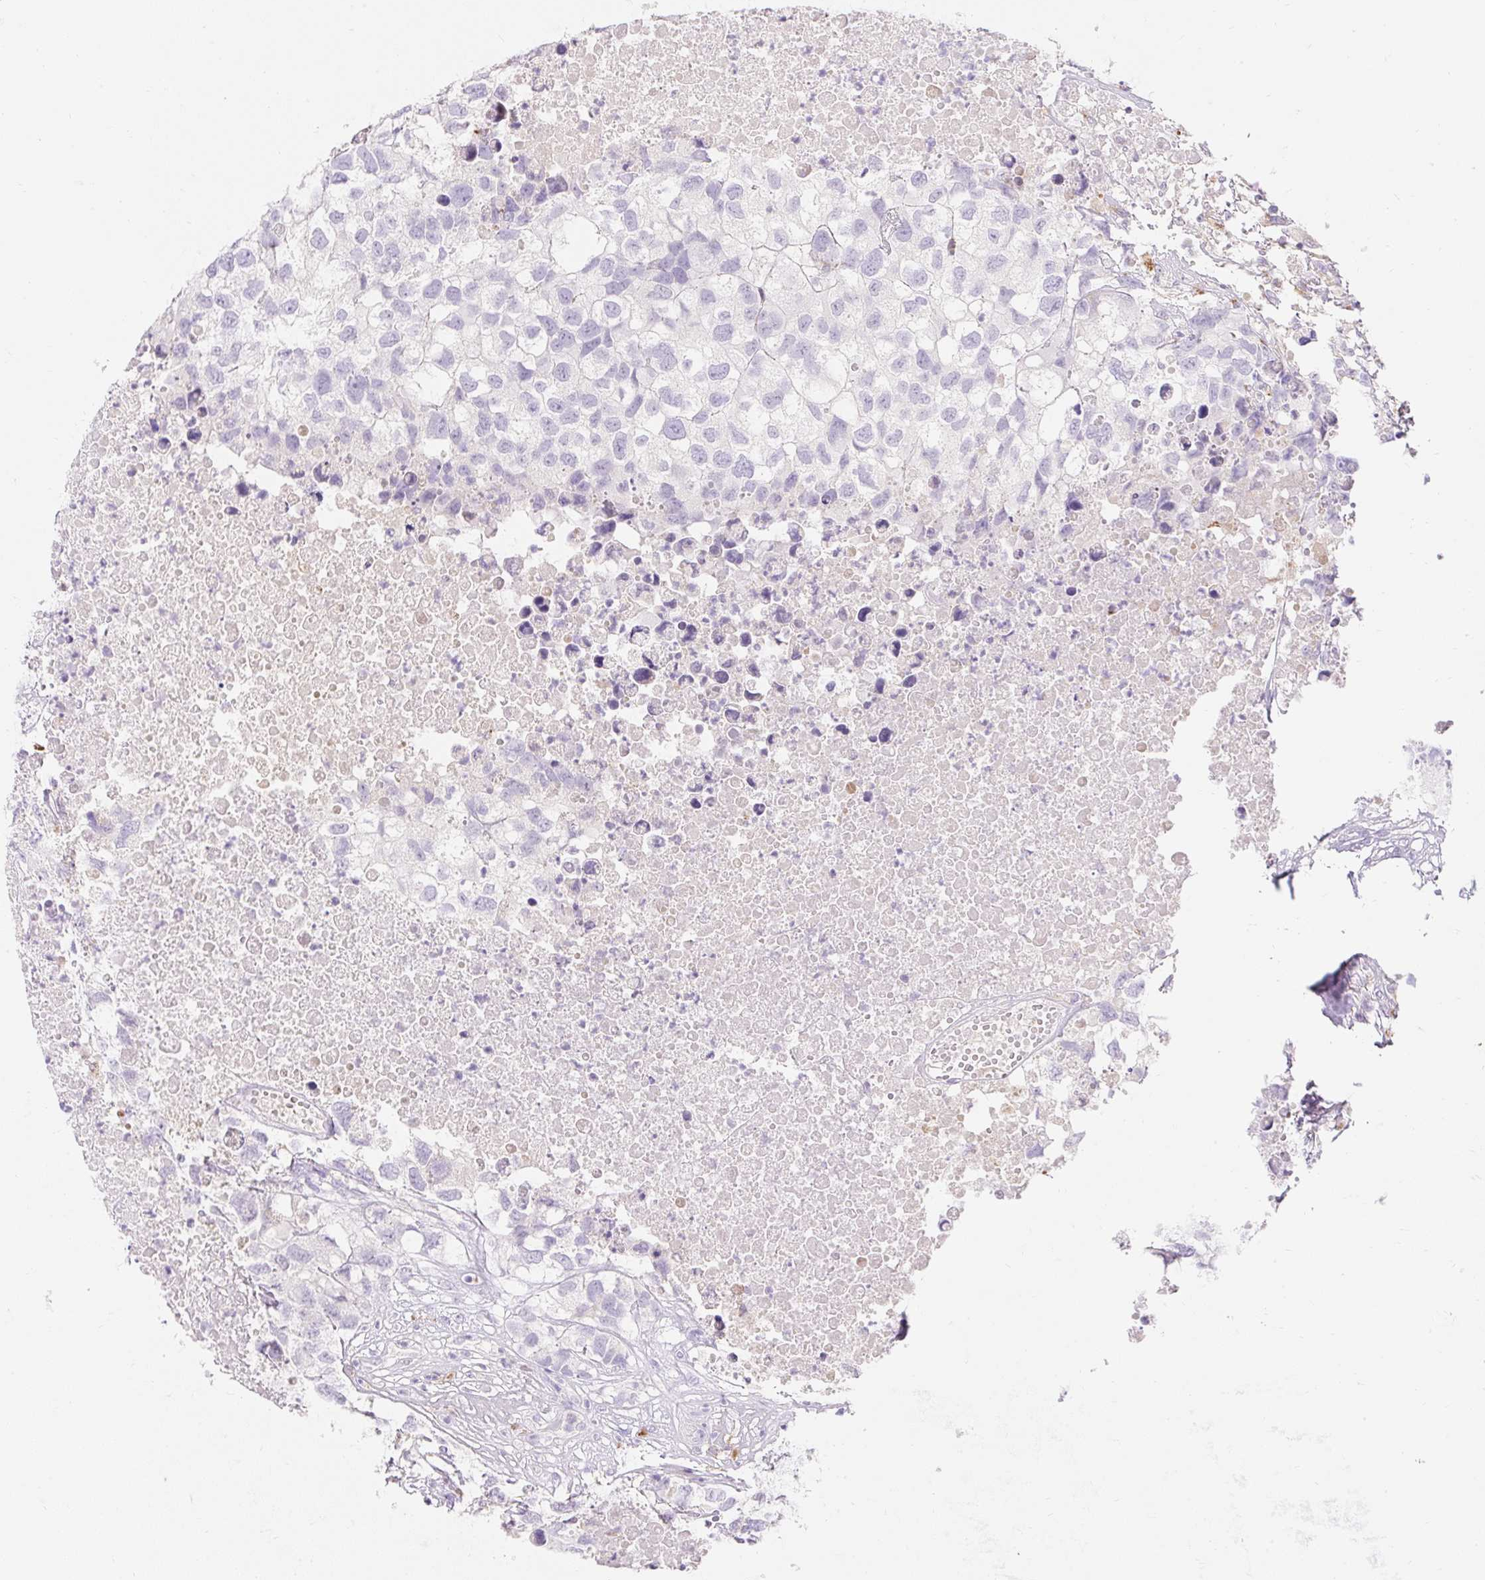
{"staining": {"intensity": "negative", "quantity": "none", "location": "none"}, "tissue": "testis cancer", "cell_type": "Tumor cells", "image_type": "cancer", "snomed": [{"axis": "morphology", "description": "Carcinoma, Embryonal, NOS"}, {"axis": "topography", "description": "Testis"}], "caption": "DAB (3,3'-diaminobenzidine) immunohistochemical staining of human testis cancer exhibits no significant expression in tumor cells.", "gene": "TMEM150C", "patient": {"sex": "male", "age": 83}}